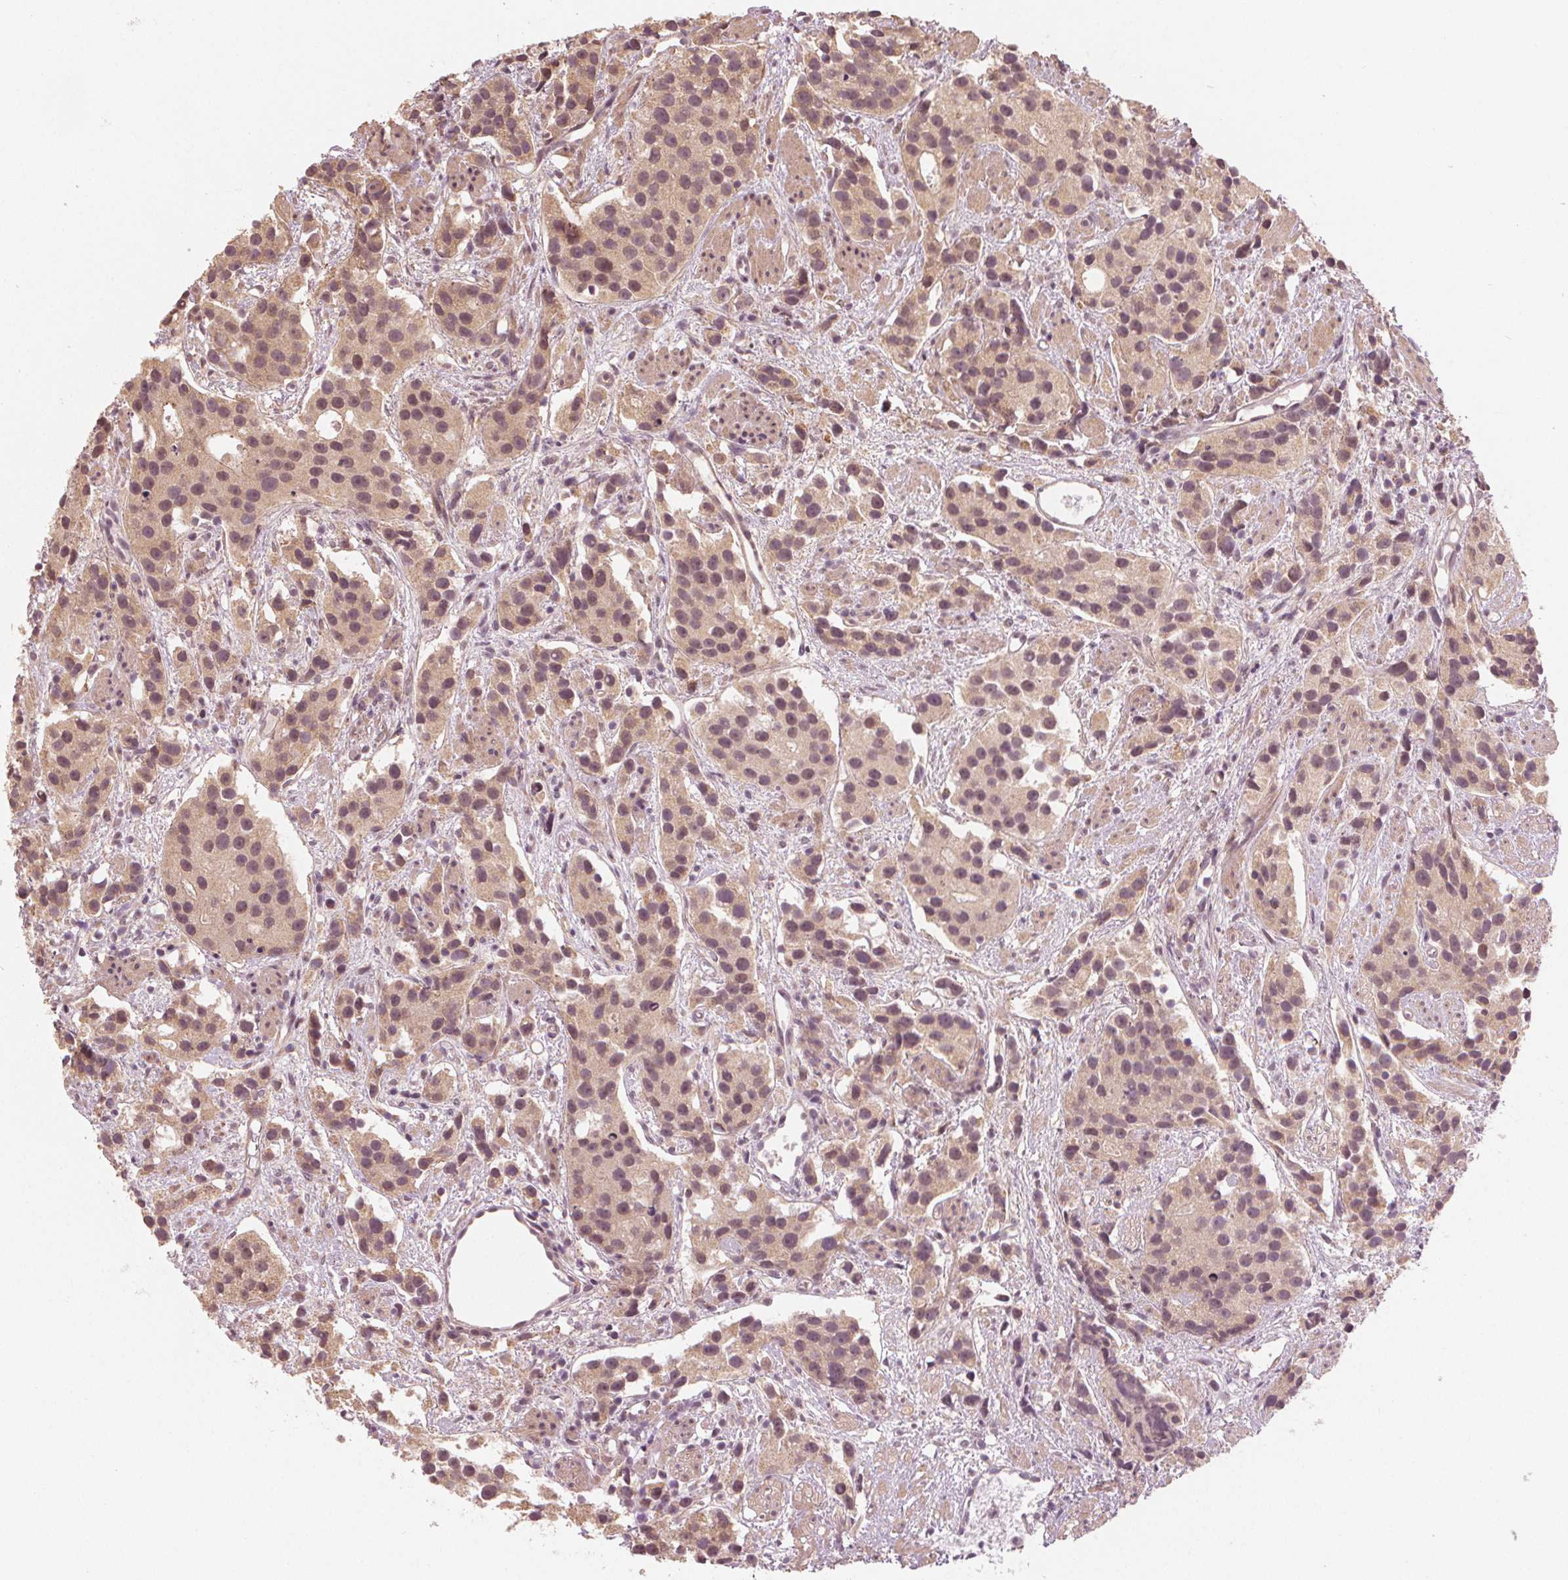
{"staining": {"intensity": "moderate", "quantity": "25%-75%", "location": "cytoplasmic/membranous"}, "tissue": "prostate cancer", "cell_type": "Tumor cells", "image_type": "cancer", "snomed": [{"axis": "morphology", "description": "Adenocarcinoma, High grade"}, {"axis": "topography", "description": "Prostate"}], "caption": "About 25%-75% of tumor cells in prostate high-grade adenocarcinoma demonstrate moderate cytoplasmic/membranous protein positivity as visualized by brown immunohistochemical staining.", "gene": "CLBA1", "patient": {"sex": "male", "age": 68}}